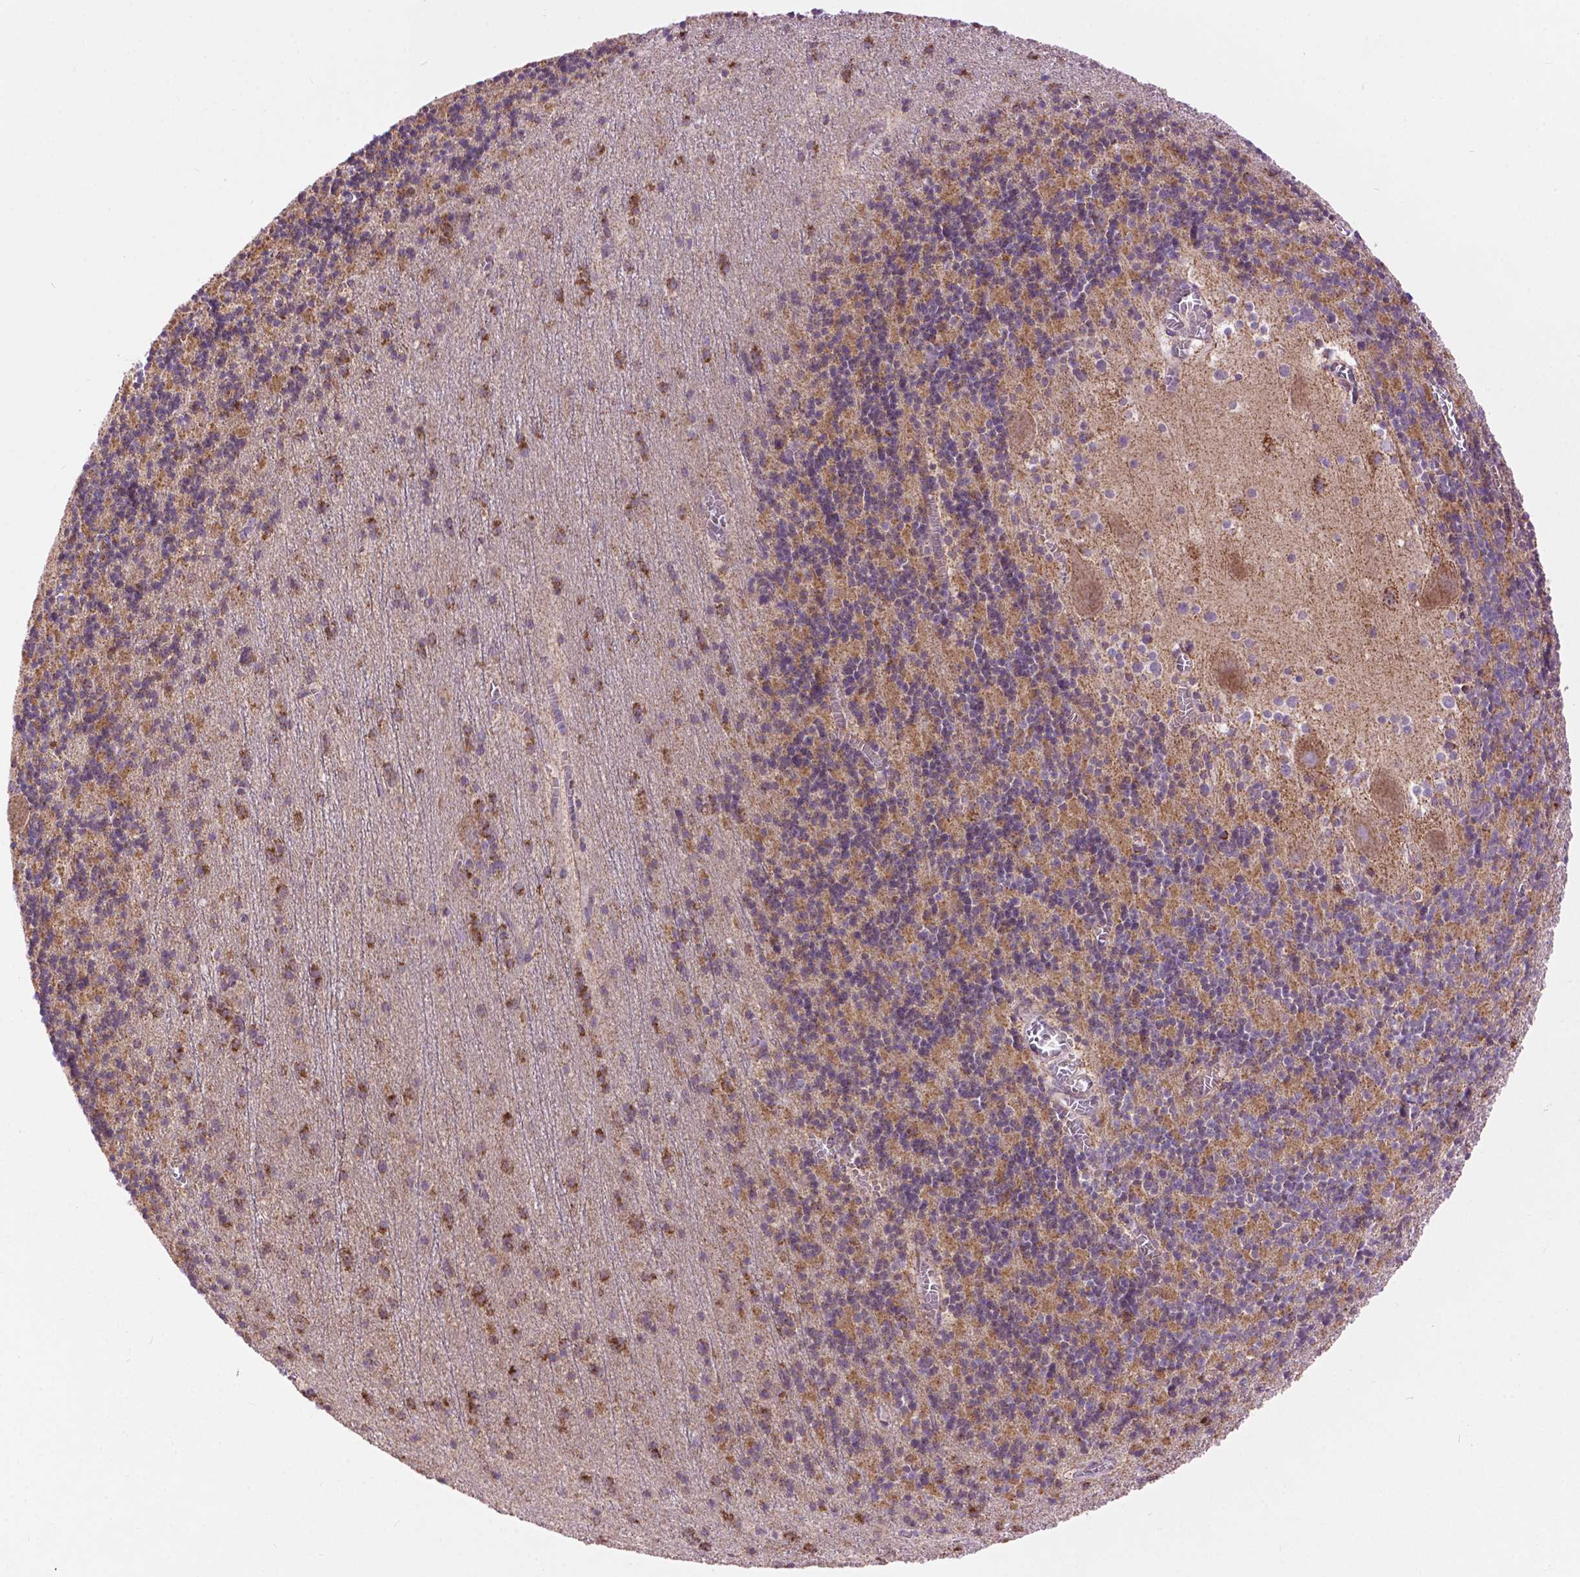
{"staining": {"intensity": "moderate", "quantity": "25%-75%", "location": "cytoplasmic/membranous"}, "tissue": "cerebellum", "cell_type": "Cells in granular layer", "image_type": "normal", "snomed": [{"axis": "morphology", "description": "Normal tissue, NOS"}, {"axis": "topography", "description": "Cerebellum"}], "caption": "The image shows a brown stain indicating the presence of a protein in the cytoplasmic/membranous of cells in granular layer in cerebellum.", "gene": "PYCR3", "patient": {"sex": "male", "age": 70}}